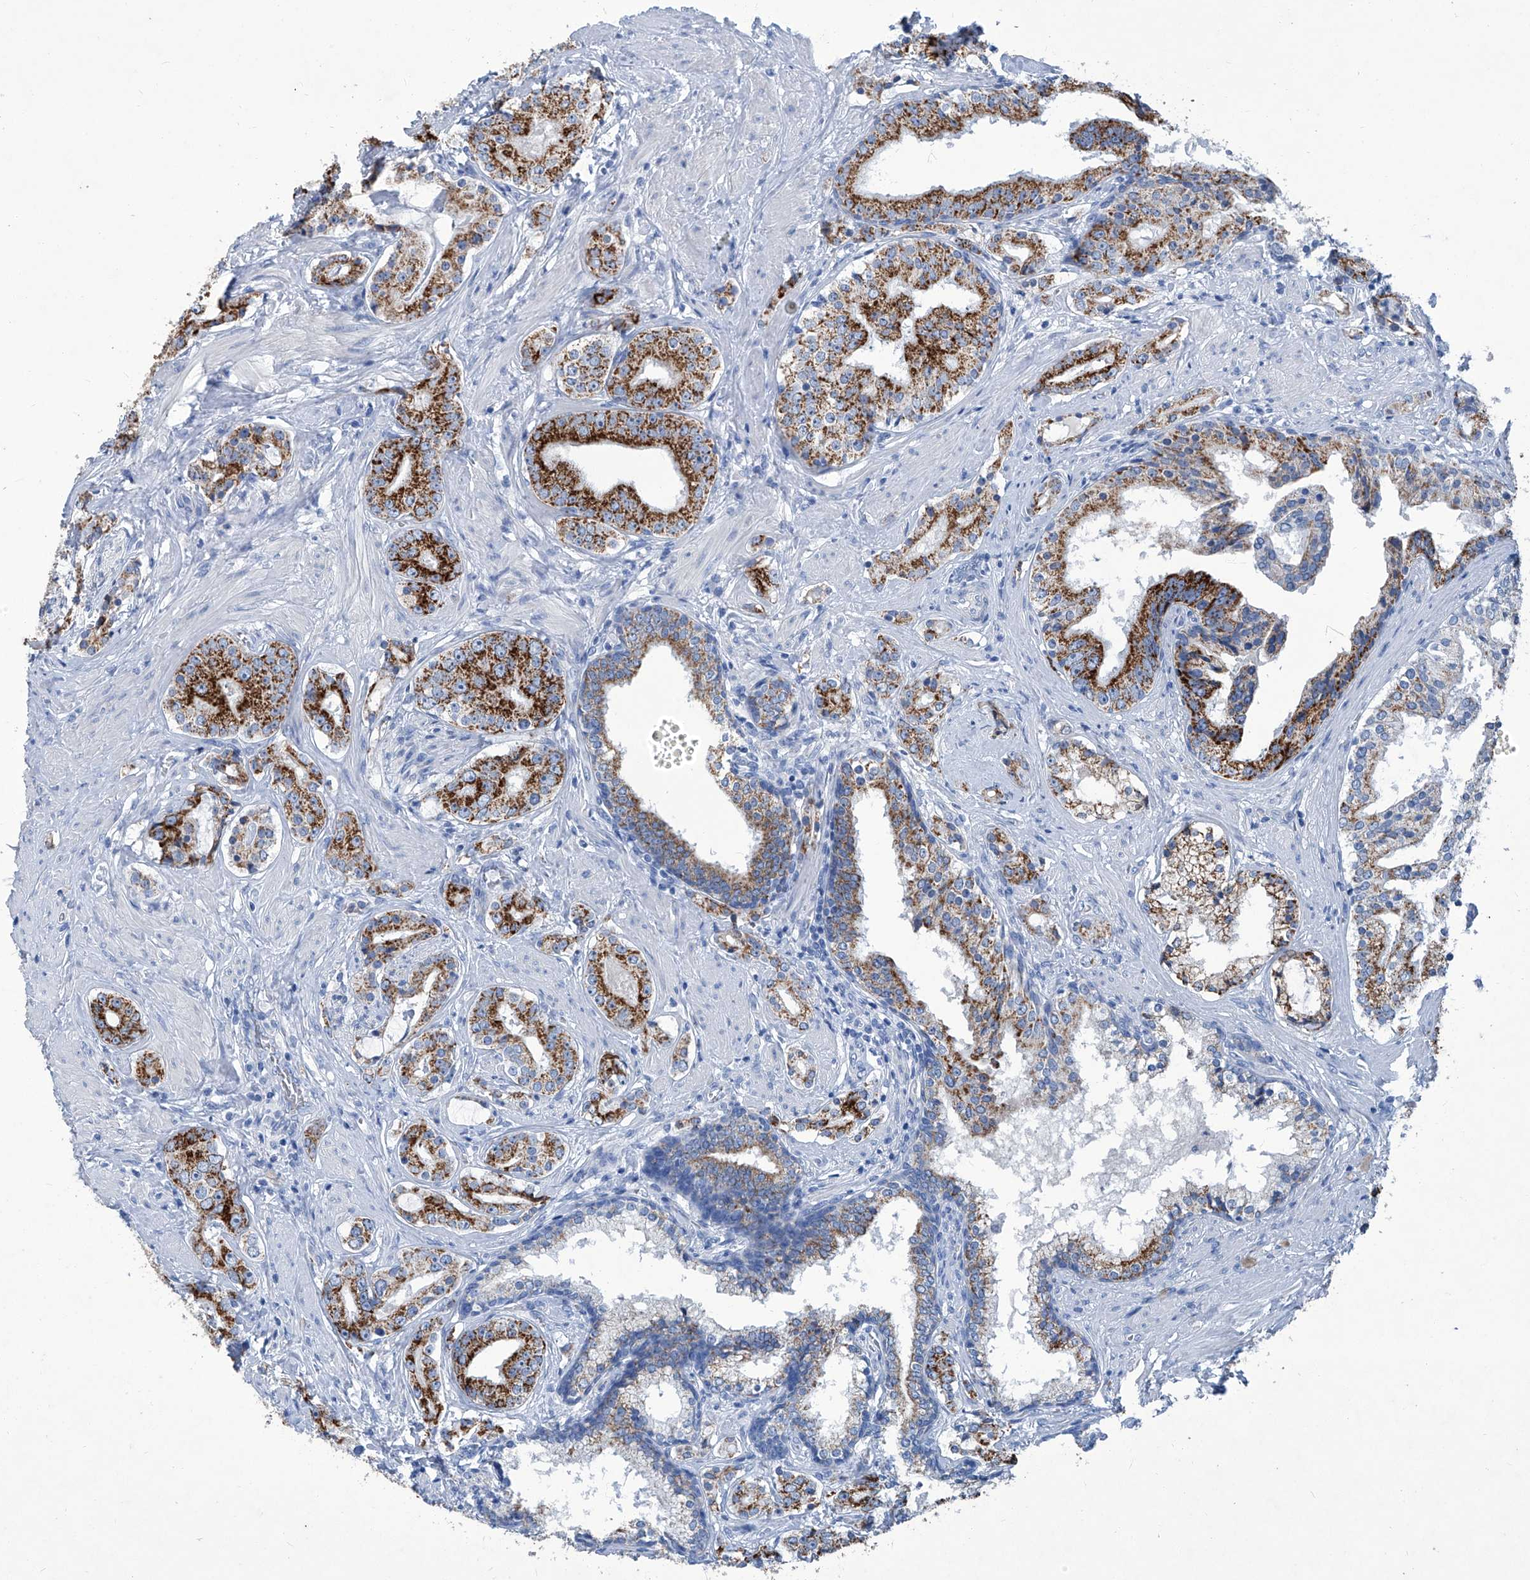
{"staining": {"intensity": "strong", "quantity": ">75%", "location": "cytoplasmic/membranous"}, "tissue": "prostate cancer", "cell_type": "Tumor cells", "image_type": "cancer", "snomed": [{"axis": "morphology", "description": "Adenocarcinoma, High grade"}, {"axis": "topography", "description": "Prostate"}], "caption": "Protein expression analysis of prostate cancer (high-grade adenocarcinoma) shows strong cytoplasmic/membranous positivity in approximately >75% of tumor cells.", "gene": "MTARC1", "patient": {"sex": "male", "age": 58}}